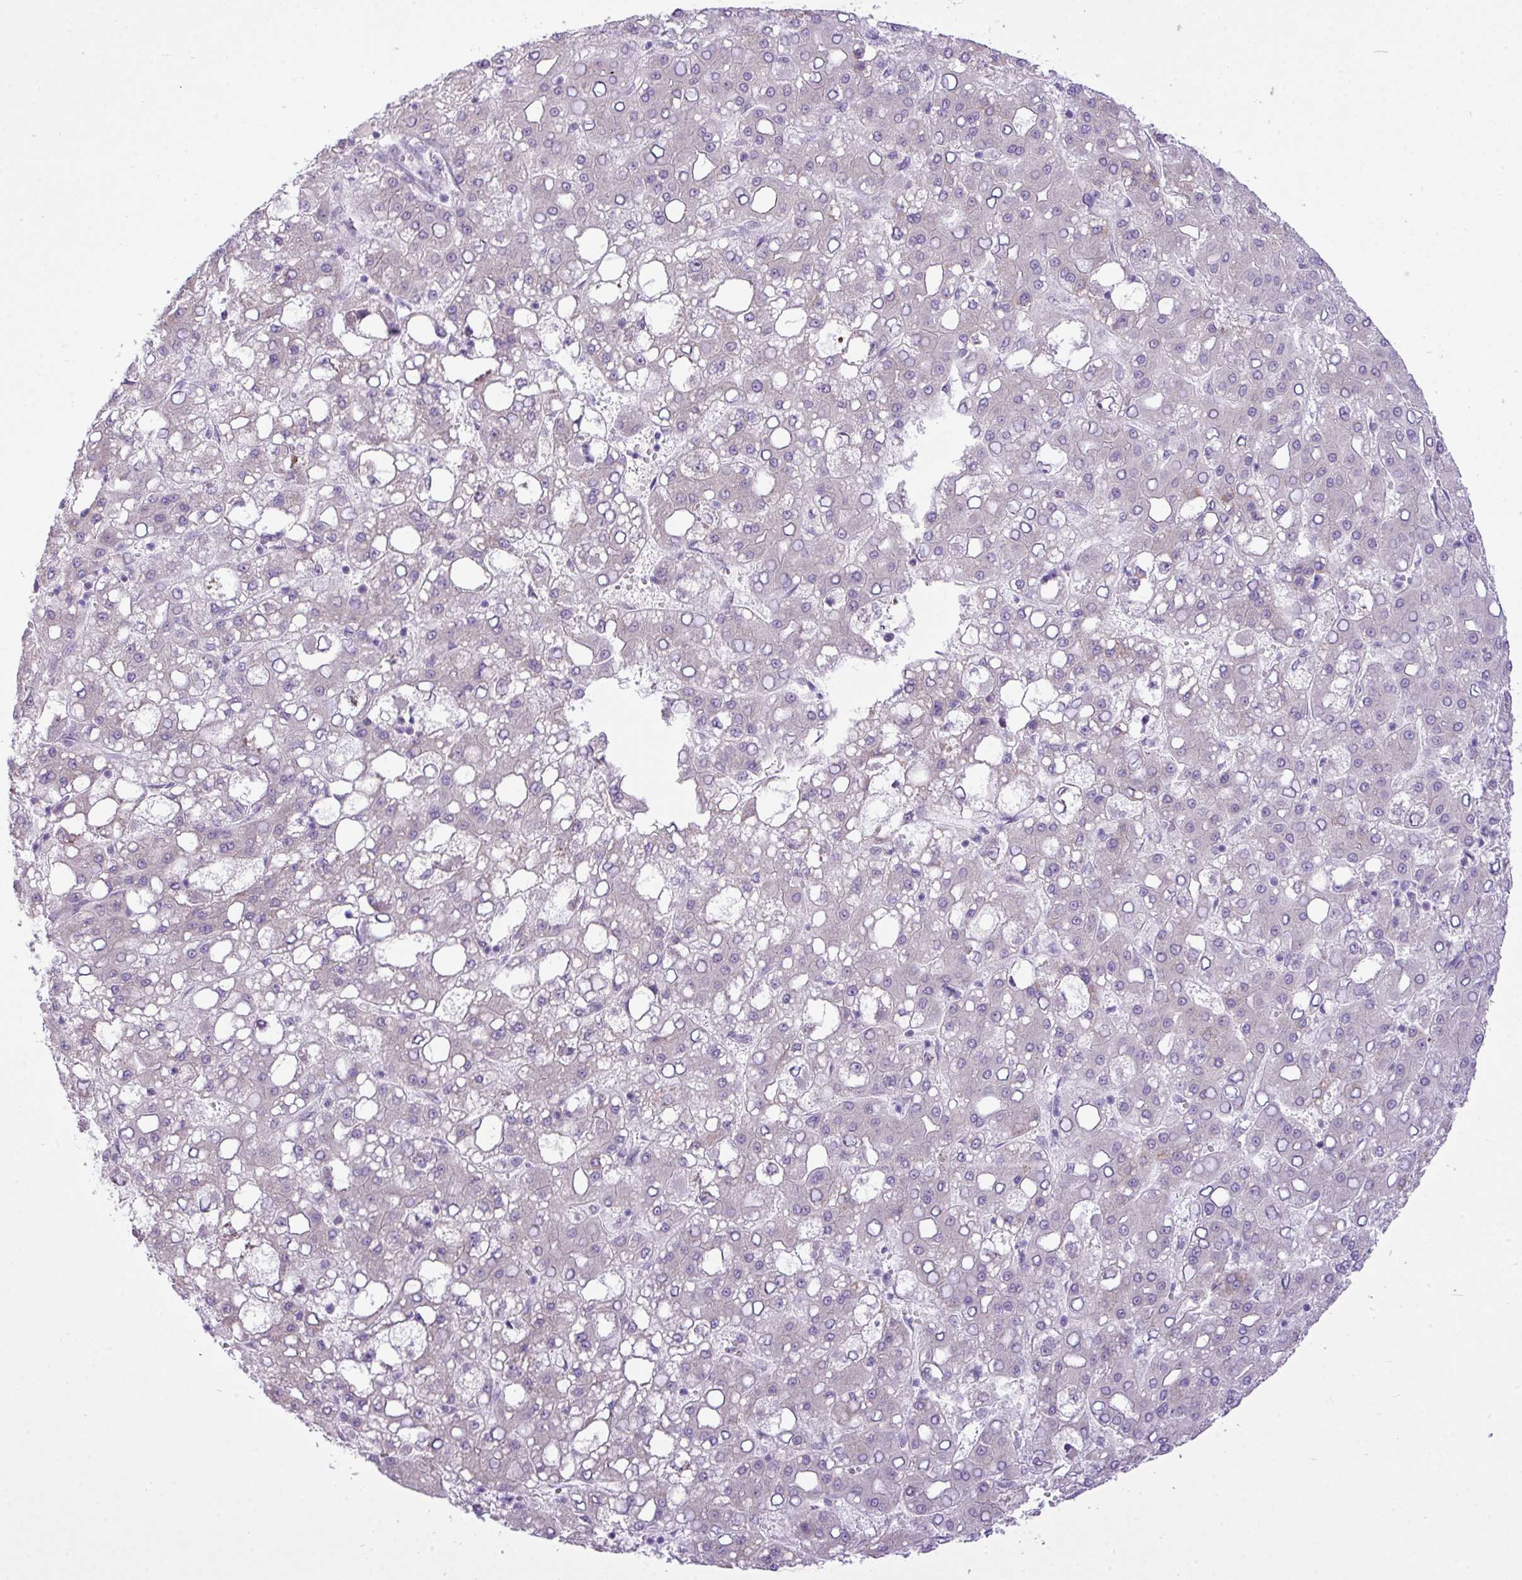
{"staining": {"intensity": "negative", "quantity": "none", "location": "none"}, "tissue": "liver cancer", "cell_type": "Tumor cells", "image_type": "cancer", "snomed": [{"axis": "morphology", "description": "Carcinoma, Hepatocellular, NOS"}, {"axis": "topography", "description": "Liver"}], "caption": "Immunohistochemistry image of neoplastic tissue: liver cancer (hepatocellular carcinoma) stained with DAB shows no significant protein positivity in tumor cells.", "gene": "ELOA2", "patient": {"sex": "male", "age": 65}}